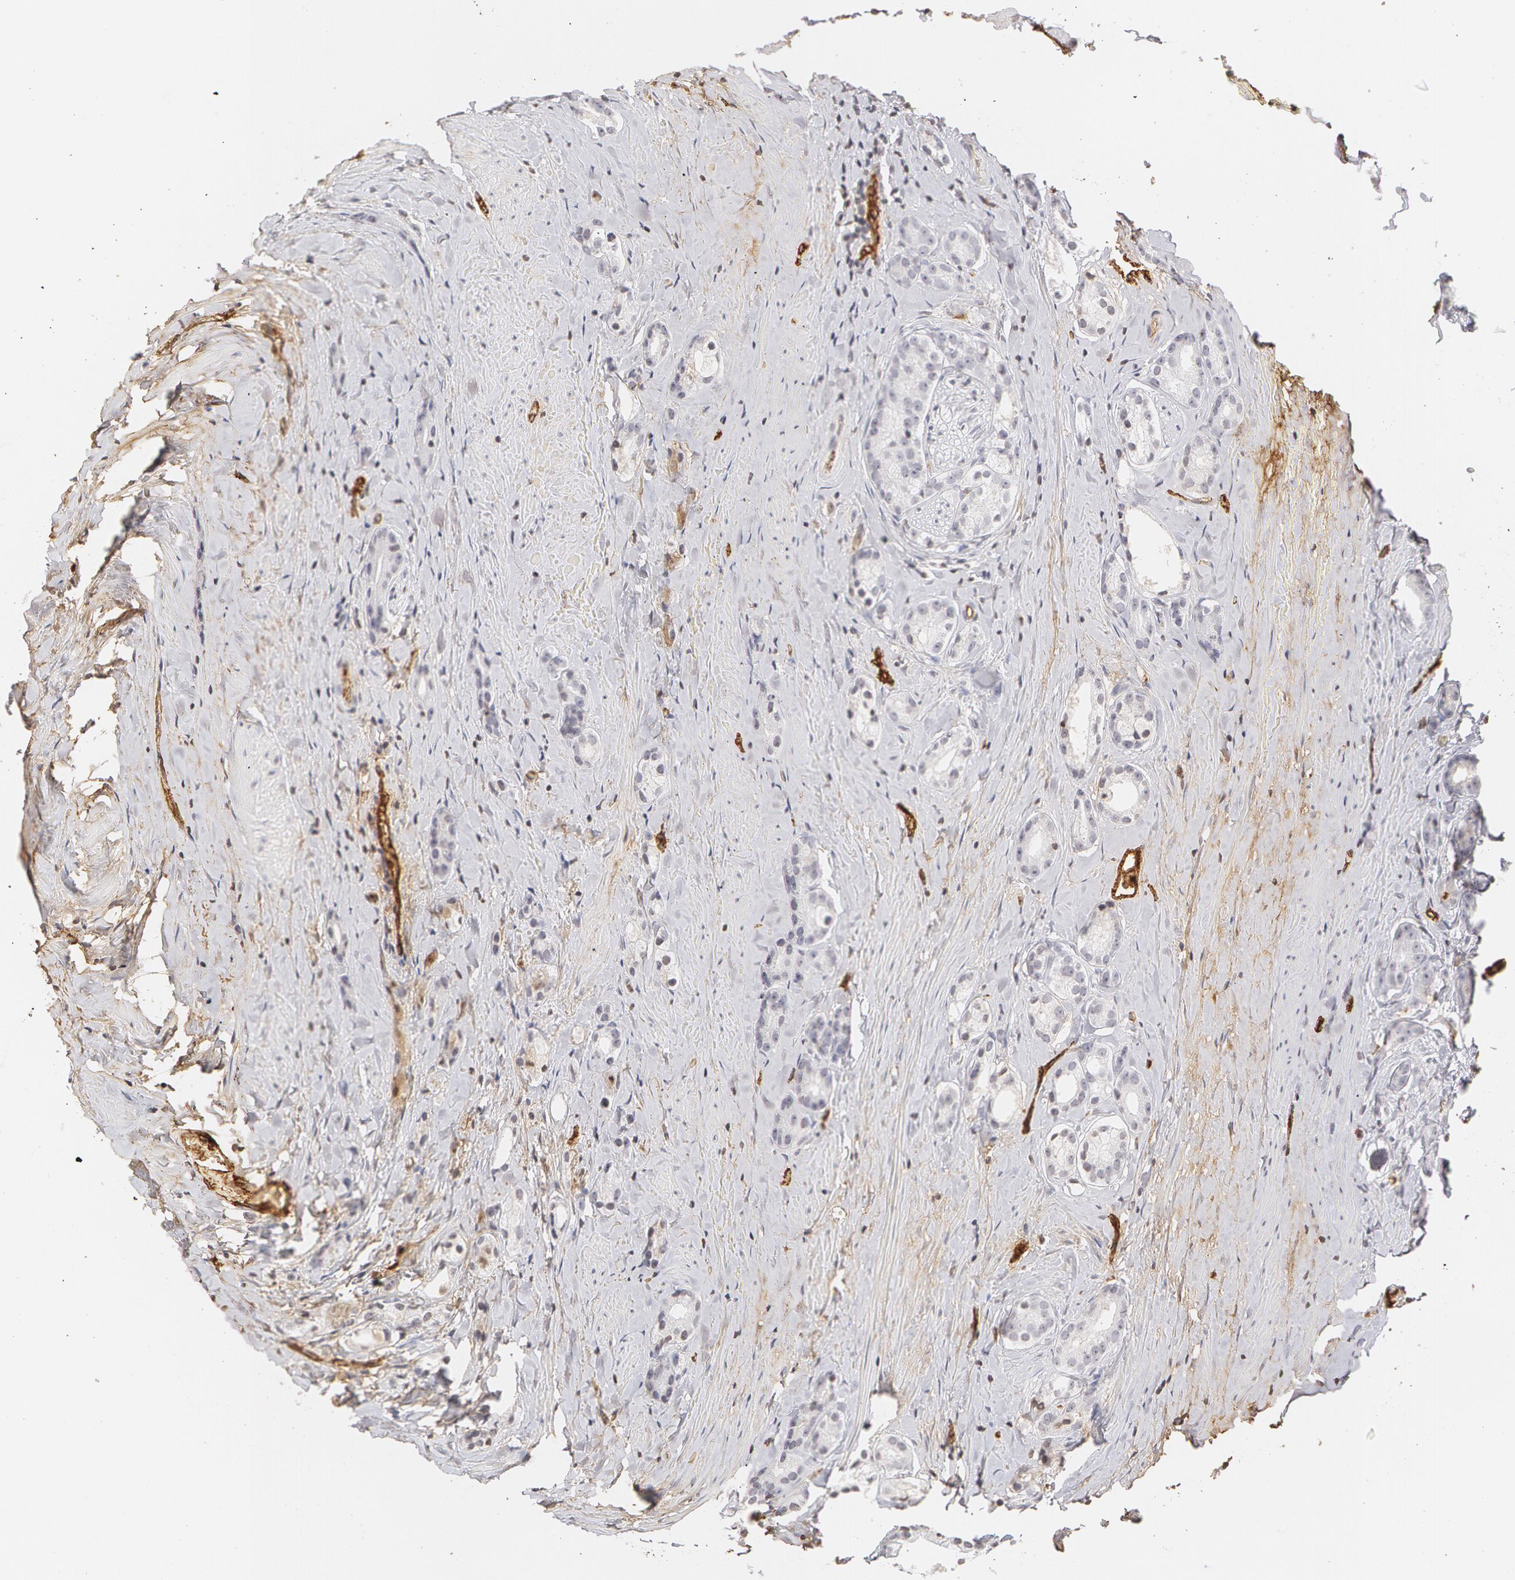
{"staining": {"intensity": "negative", "quantity": "none", "location": "none"}, "tissue": "prostate cancer", "cell_type": "Tumor cells", "image_type": "cancer", "snomed": [{"axis": "morphology", "description": "Adenocarcinoma, Medium grade"}, {"axis": "topography", "description": "Prostate"}], "caption": "DAB immunohistochemical staining of prostate cancer (medium-grade adenocarcinoma) demonstrates no significant positivity in tumor cells. Brightfield microscopy of immunohistochemistry (IHC) stained with DAB (brown) and hematoxylin (blue), captured at high magnification.", "gene": "VWF", "patient": {"sex": "male", "age": 59}}